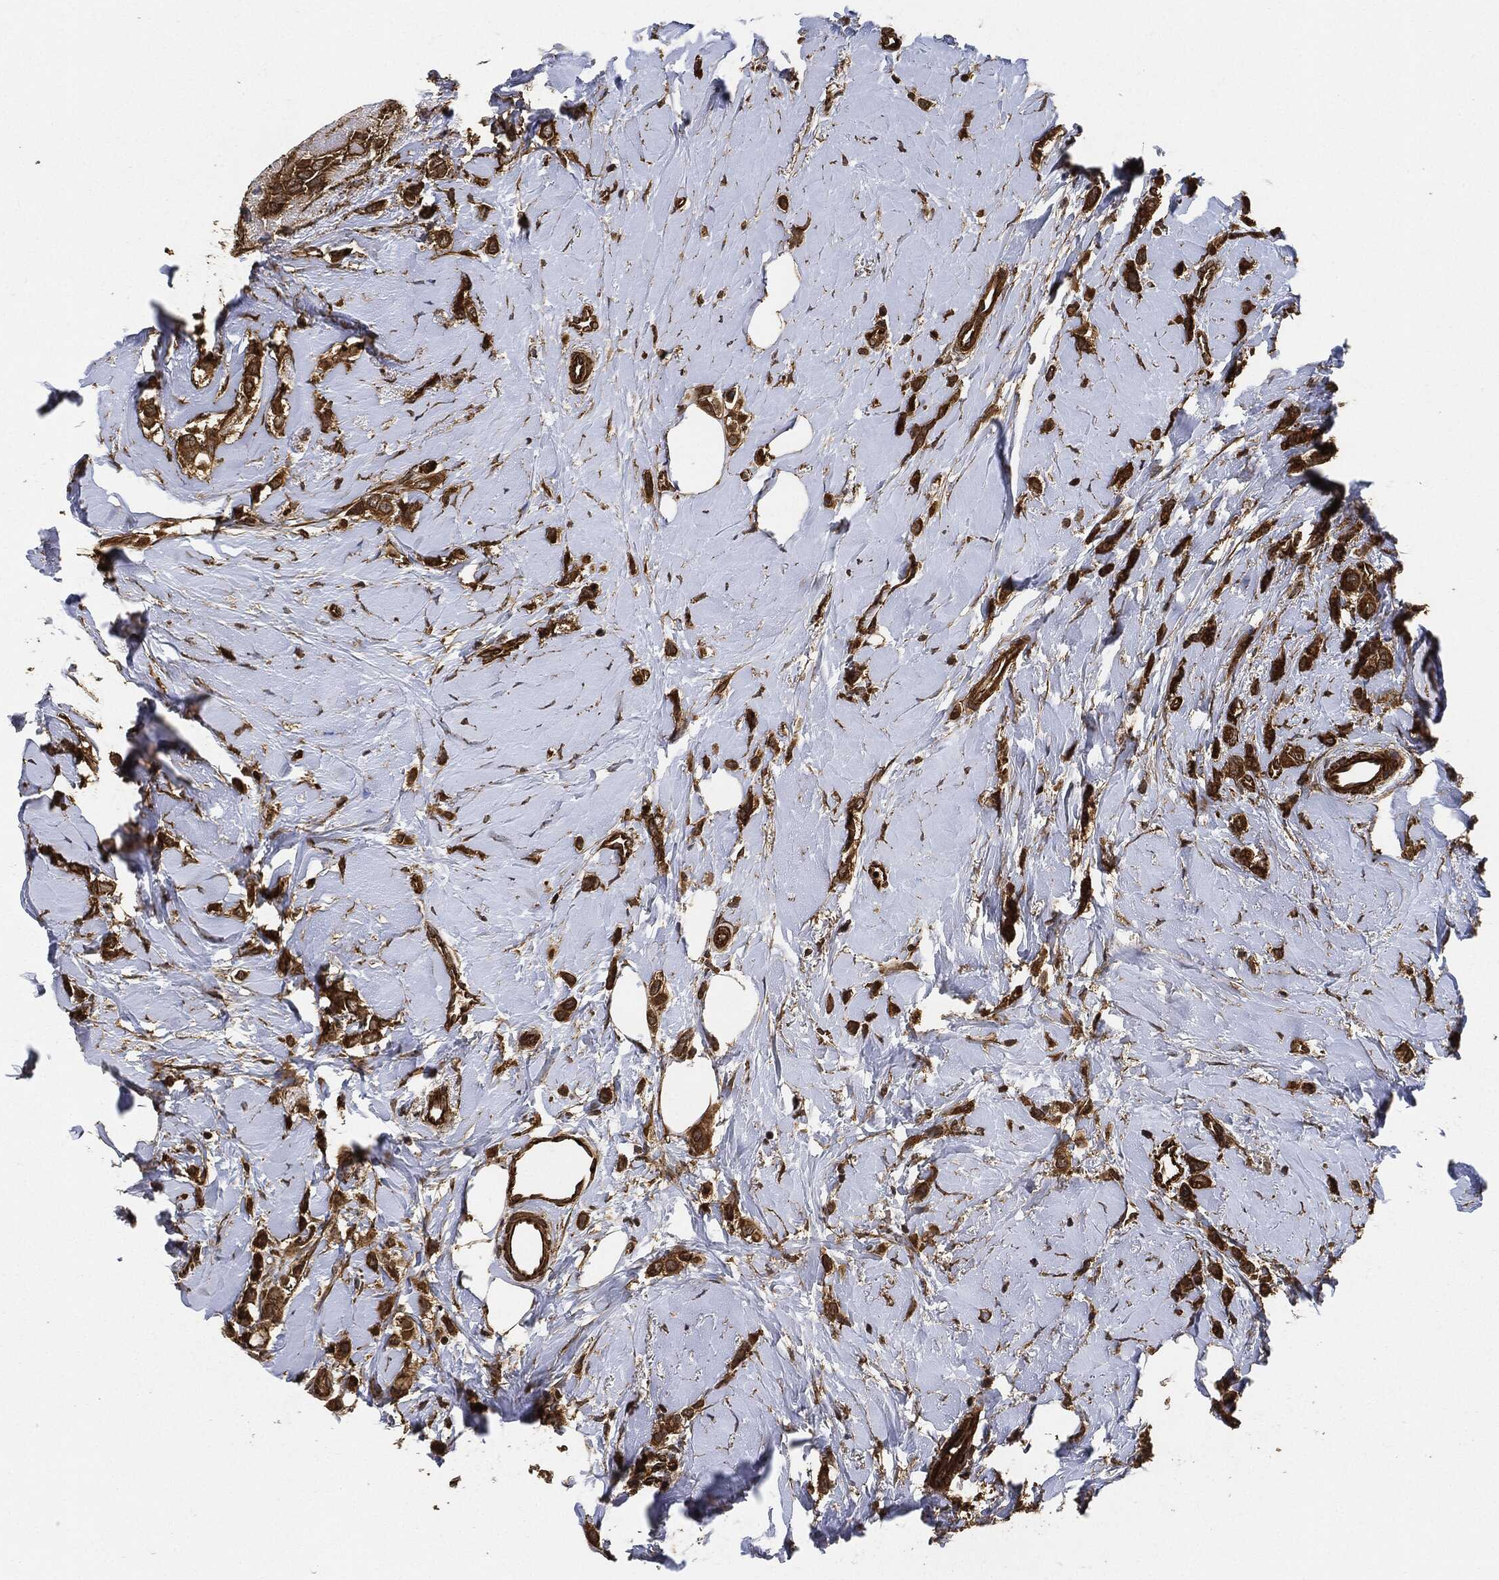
{"staining": {"intensity": "strong", "quantity": ">75%", "location": "cytoplasmic/membranous"}, "tissue": "breast cancer", "cell_type": "Tumor cells", "image_type": "cancer", "snomed": [{"axis": "morphology", "description": "Lobular carcinoma"}, {"axis": "topography", "description": "Breast"}], "caption": "A brown stain highlights strong cytoplasmic/membranous positivity of a protein in human lobular carcinoma (breast) tumor cells.", "gene": "CEP290", "patient": {"sex": "female", "age": 66}}